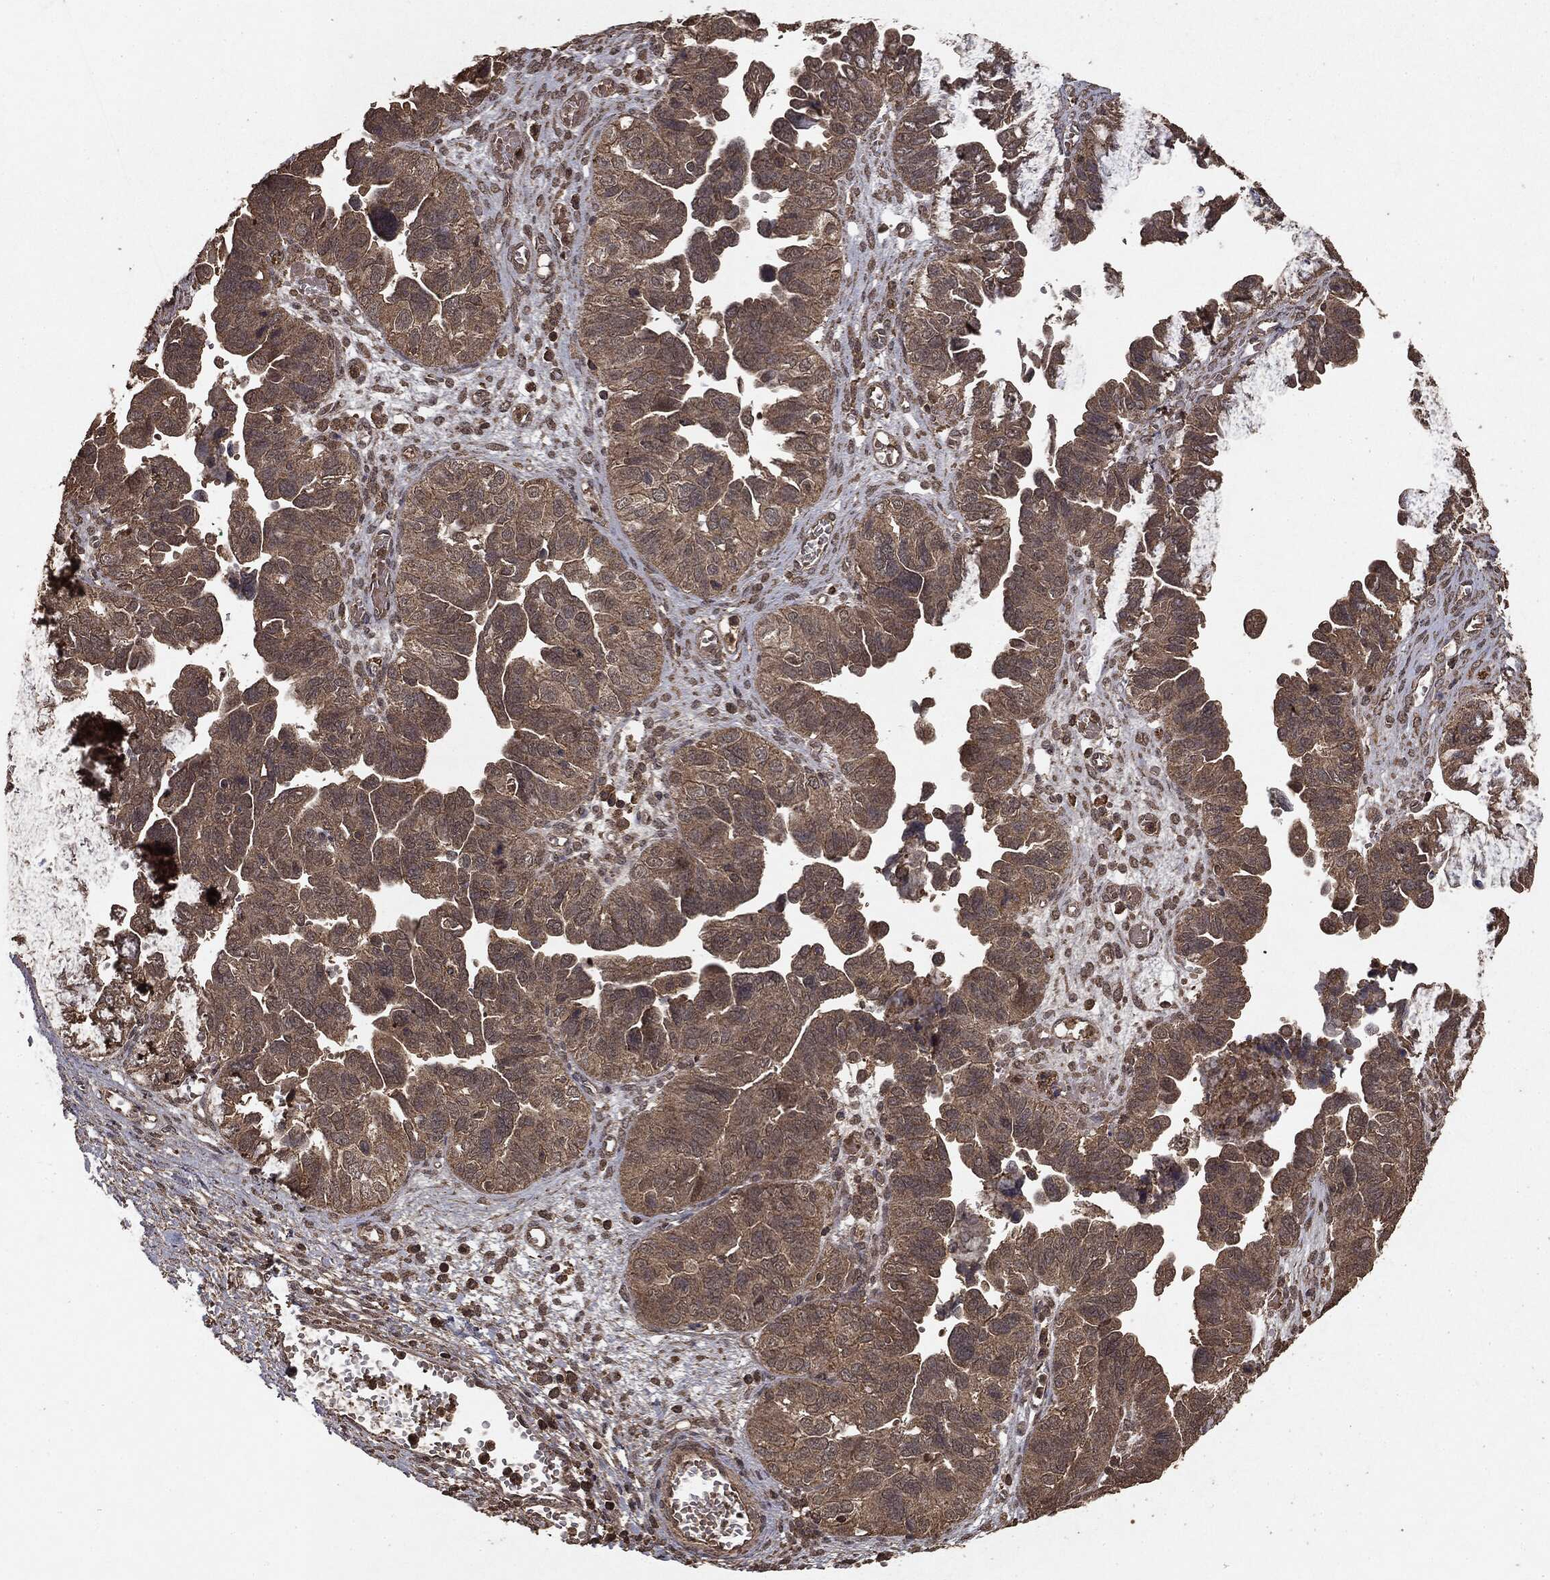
{"staining": {"intensity": "moderate", "quantity": ">75%", "location": "cytoplasmic/membranous"}, "tissue": "ovarian cancer", "cell_type": "Tumor cells", "image_type": "cancer", "snomed": [{"axis": "morphology", "description": "Cystadenocarcinoma, serous, NOS"}, {"axis": "topography", "description": "Ovary"}], "caption": "IHC micrograph of human ovarian cancer stained for a protein (brown), which shows medium levels of moderate cytoplasmic/membranous positivity in about >75% of tumor cells.", "gene": "NME1", "patient": {"sex": "female", "age": 64}}